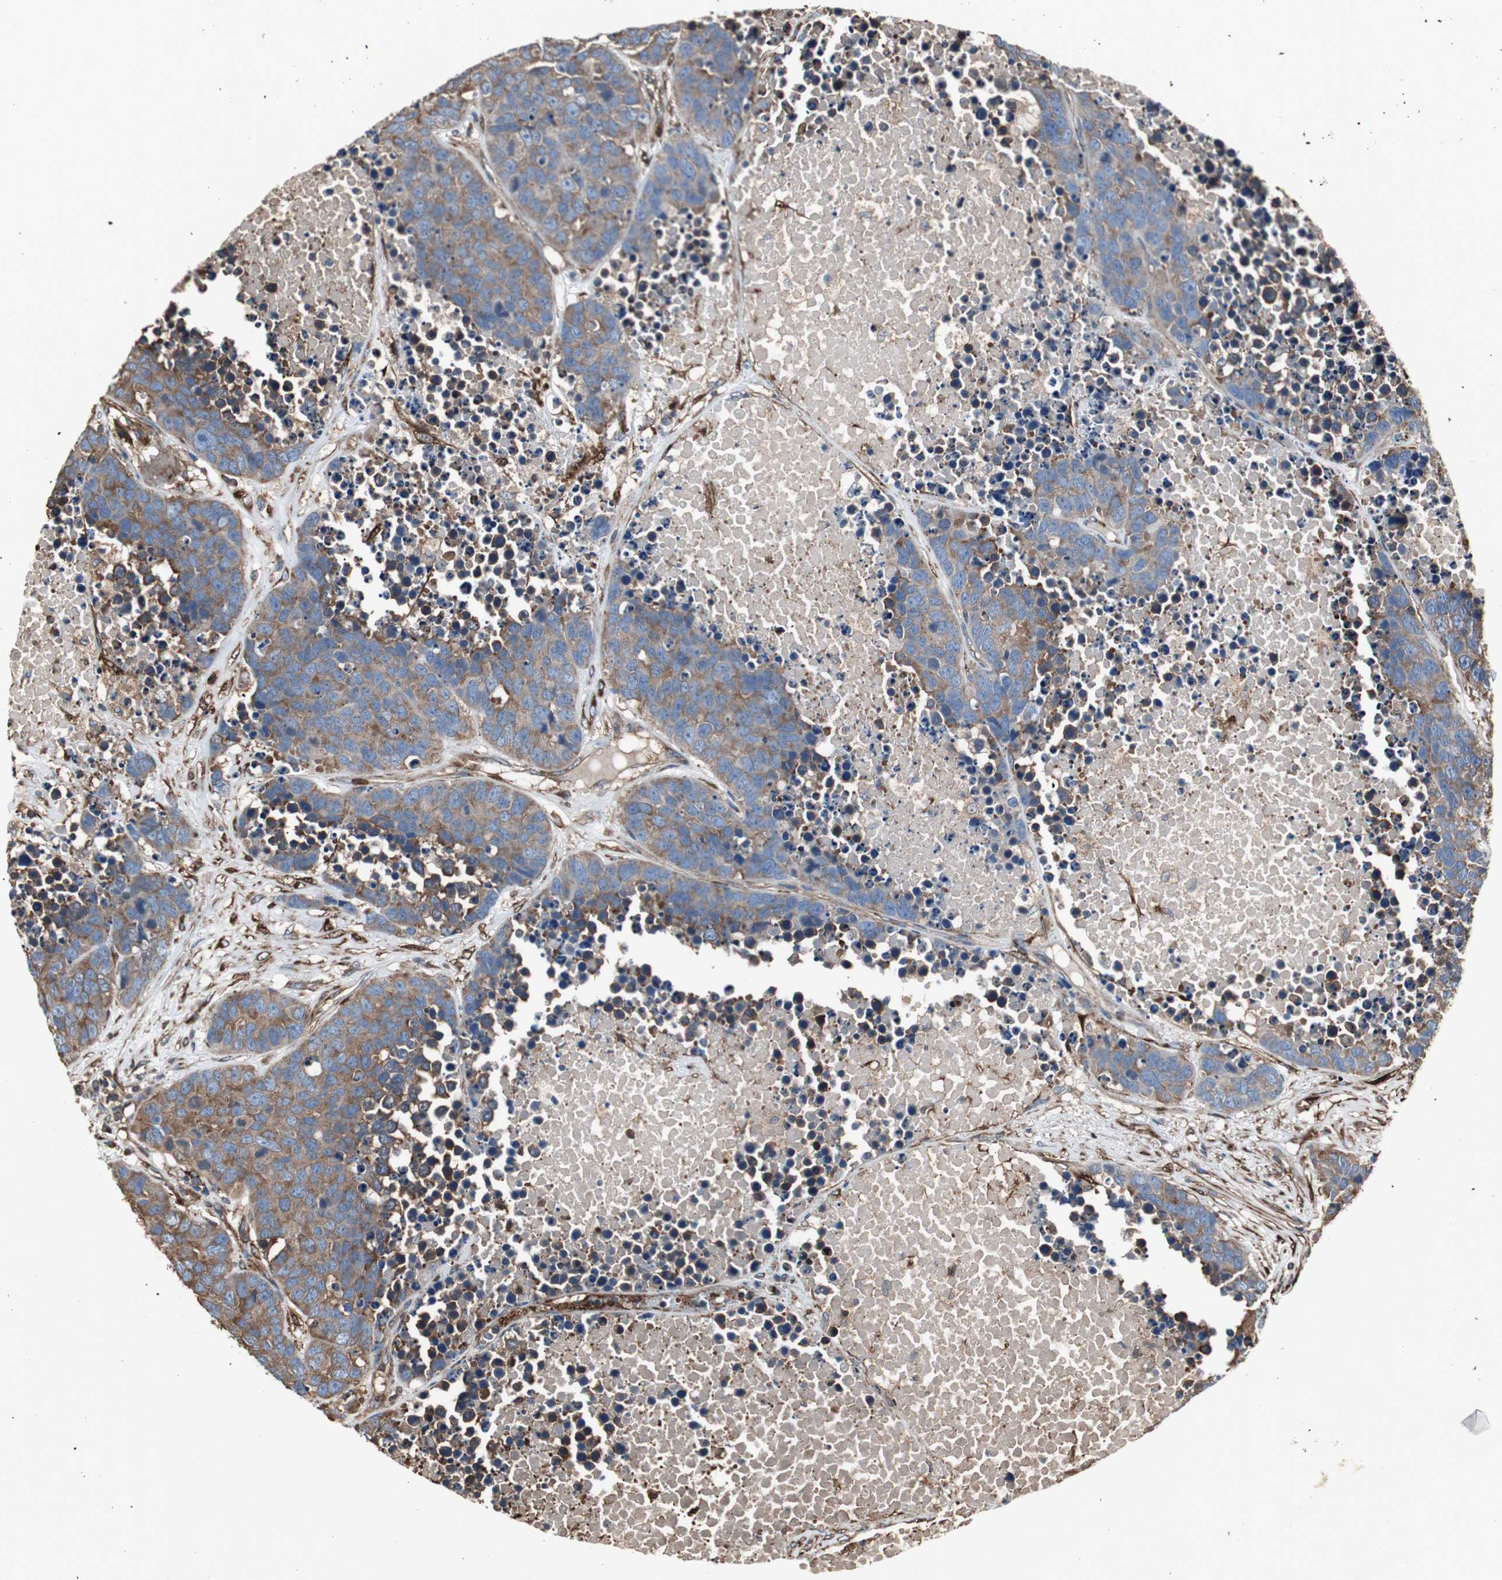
{"staining": {"intensity": "moderate", "quantity": ">75%", "location": "cytoplasmic/membranous"}, "tissue": "carcinoid", "cell_type": "Tumor cells", "image_type": "cancer", "snomed": [{"axis": "morphology", "description": "Carcinoid, malignant, NOS"}, {"axis": "topography", "description": "Lung"}], "caption": "This is a photomicrograph of immunohistochemistry (IHC) staining of malignant carcinoid, which shows moderate staining in the cytoplasmic/membranous of tumor cells.", "gene": "ACTN1", "patient": {"sex": "male", "age": 60}}